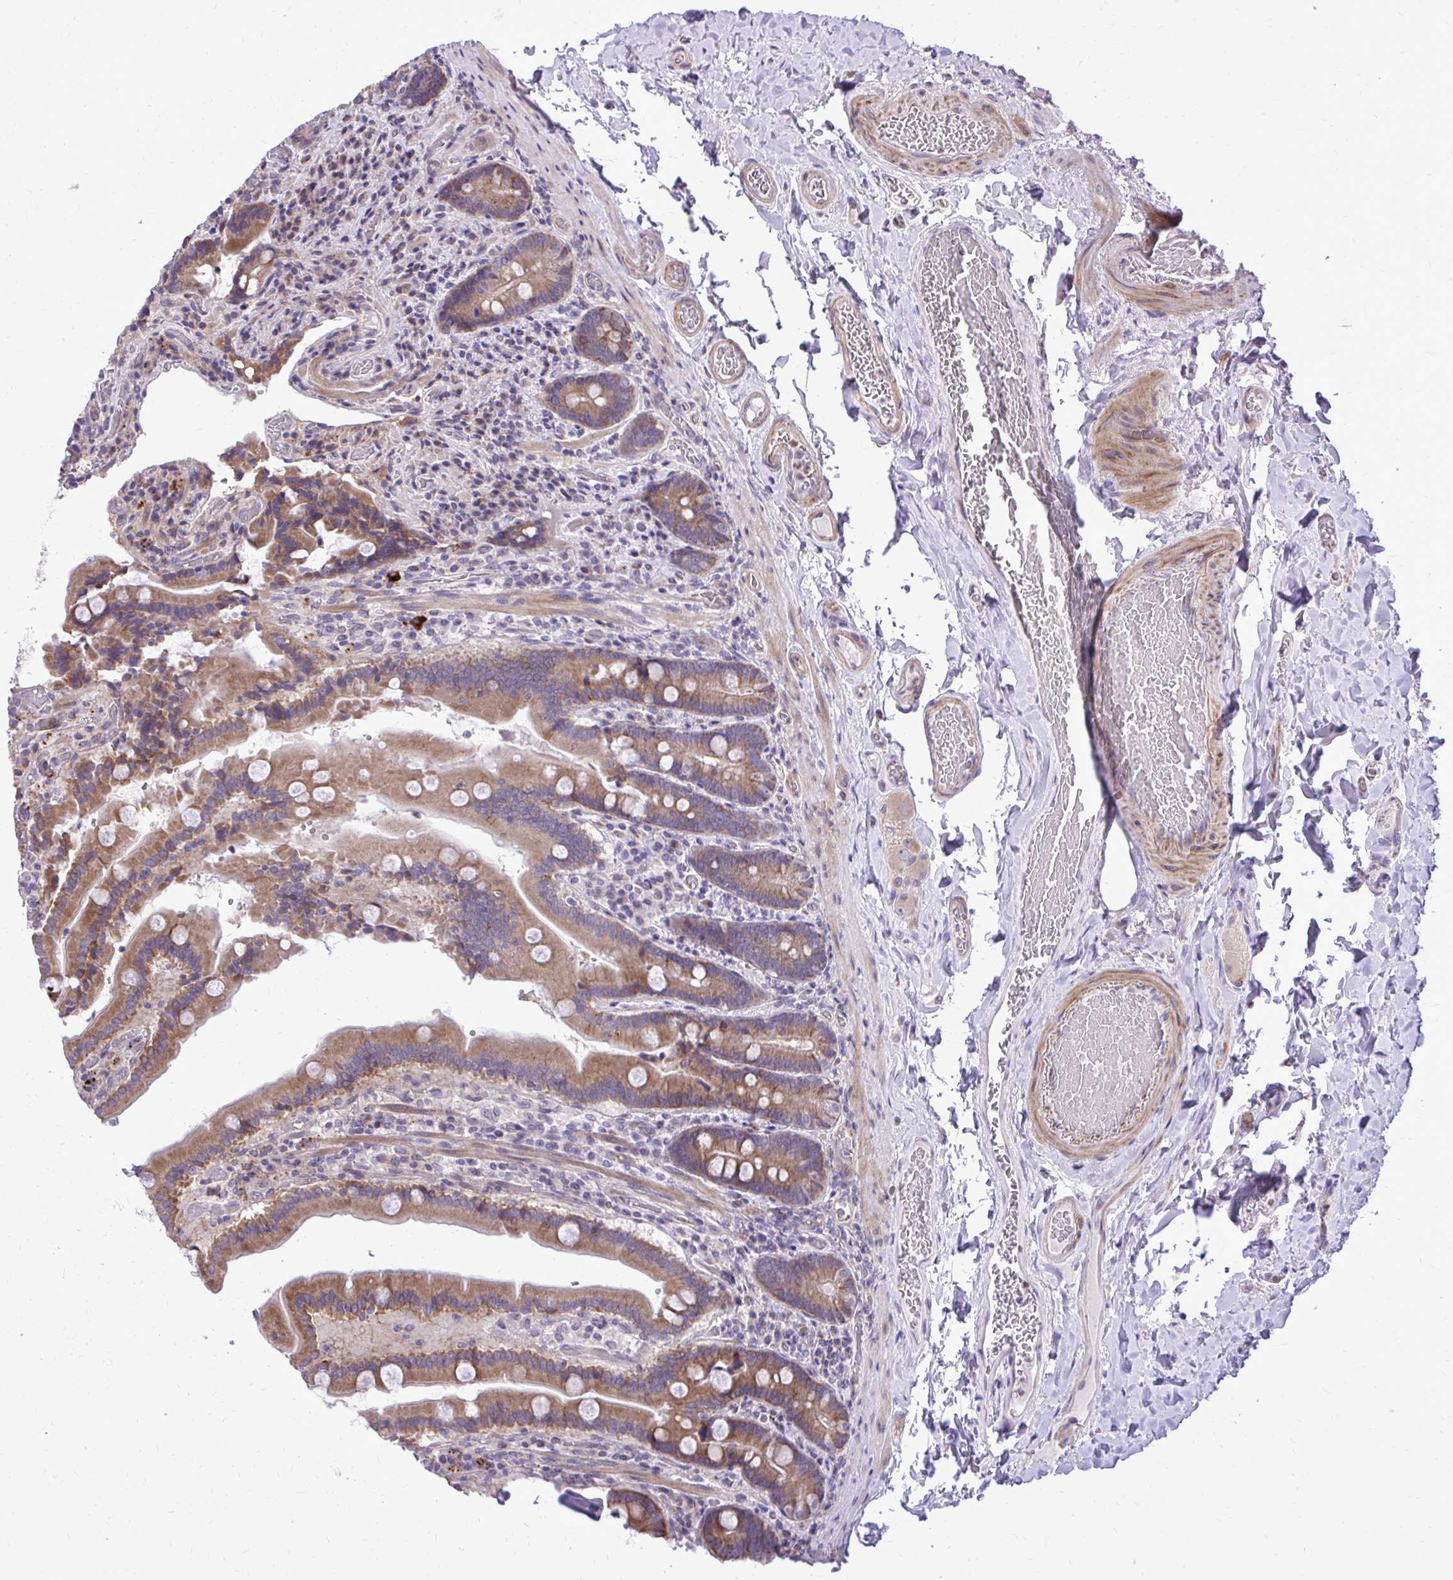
{"staining": {"intensity": "moderate", "quantity": ">75%", "location": "cytoplasmic/membranous"}, "tissue": "duodenum", "cell_type": "Glandular cells", "image_type": "normal", "snomed": [{"axis": "morphology", "description": "Normal tissue, NOS"}, {"axis": "topography", "description": "Duodenum"}], "caption": "Duodenum stained with DAB immunohistochemistry (IHC) demonstrates medium levels of moderate cytoplasmic/membranous expression in approximately >75% of glandular cells.", "gene": "ABCC3", "patient": {"sex": "female", "age": 62}}